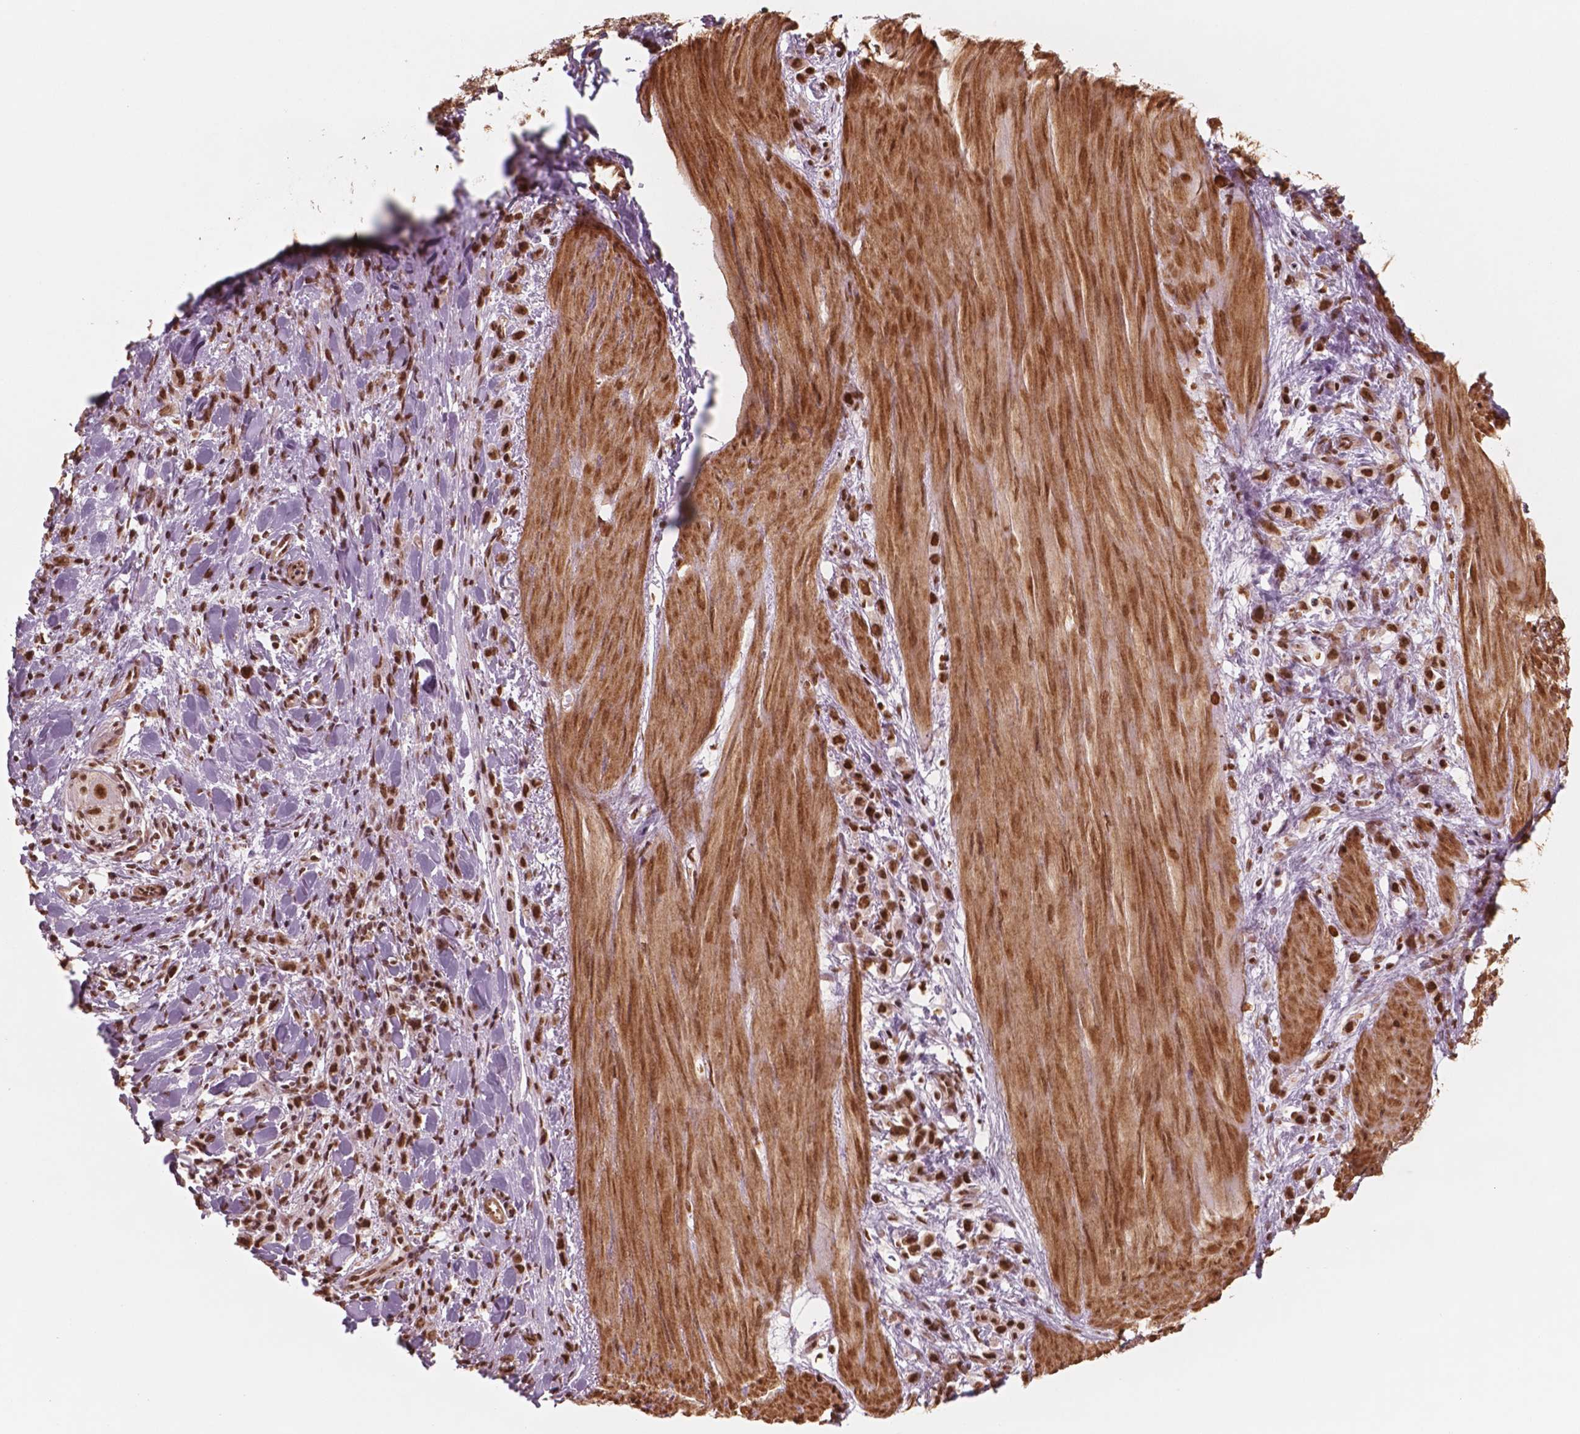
{"staining": {"intensity": "strong", "quantity": ">75%", "location": "nuclear"}, "tissue": "stomach cancer", "cell_type": "Tumor cells", "image_type": "cancer", "snomed": [{"axis": "morphology", "description": "Adenocarcinoma, NOS"}, {"axis": "topography", "description": "Stomach"}], "caption": "A histopathology image of human stomach adenocarcinoma stained for a protein displays strong nuclear brown staining in tumor cells. (DAB IHC with brightfield microscopy, high magnification).", "gene": "GTF3C5", "patient": {"sex": "male", "age": 47}}